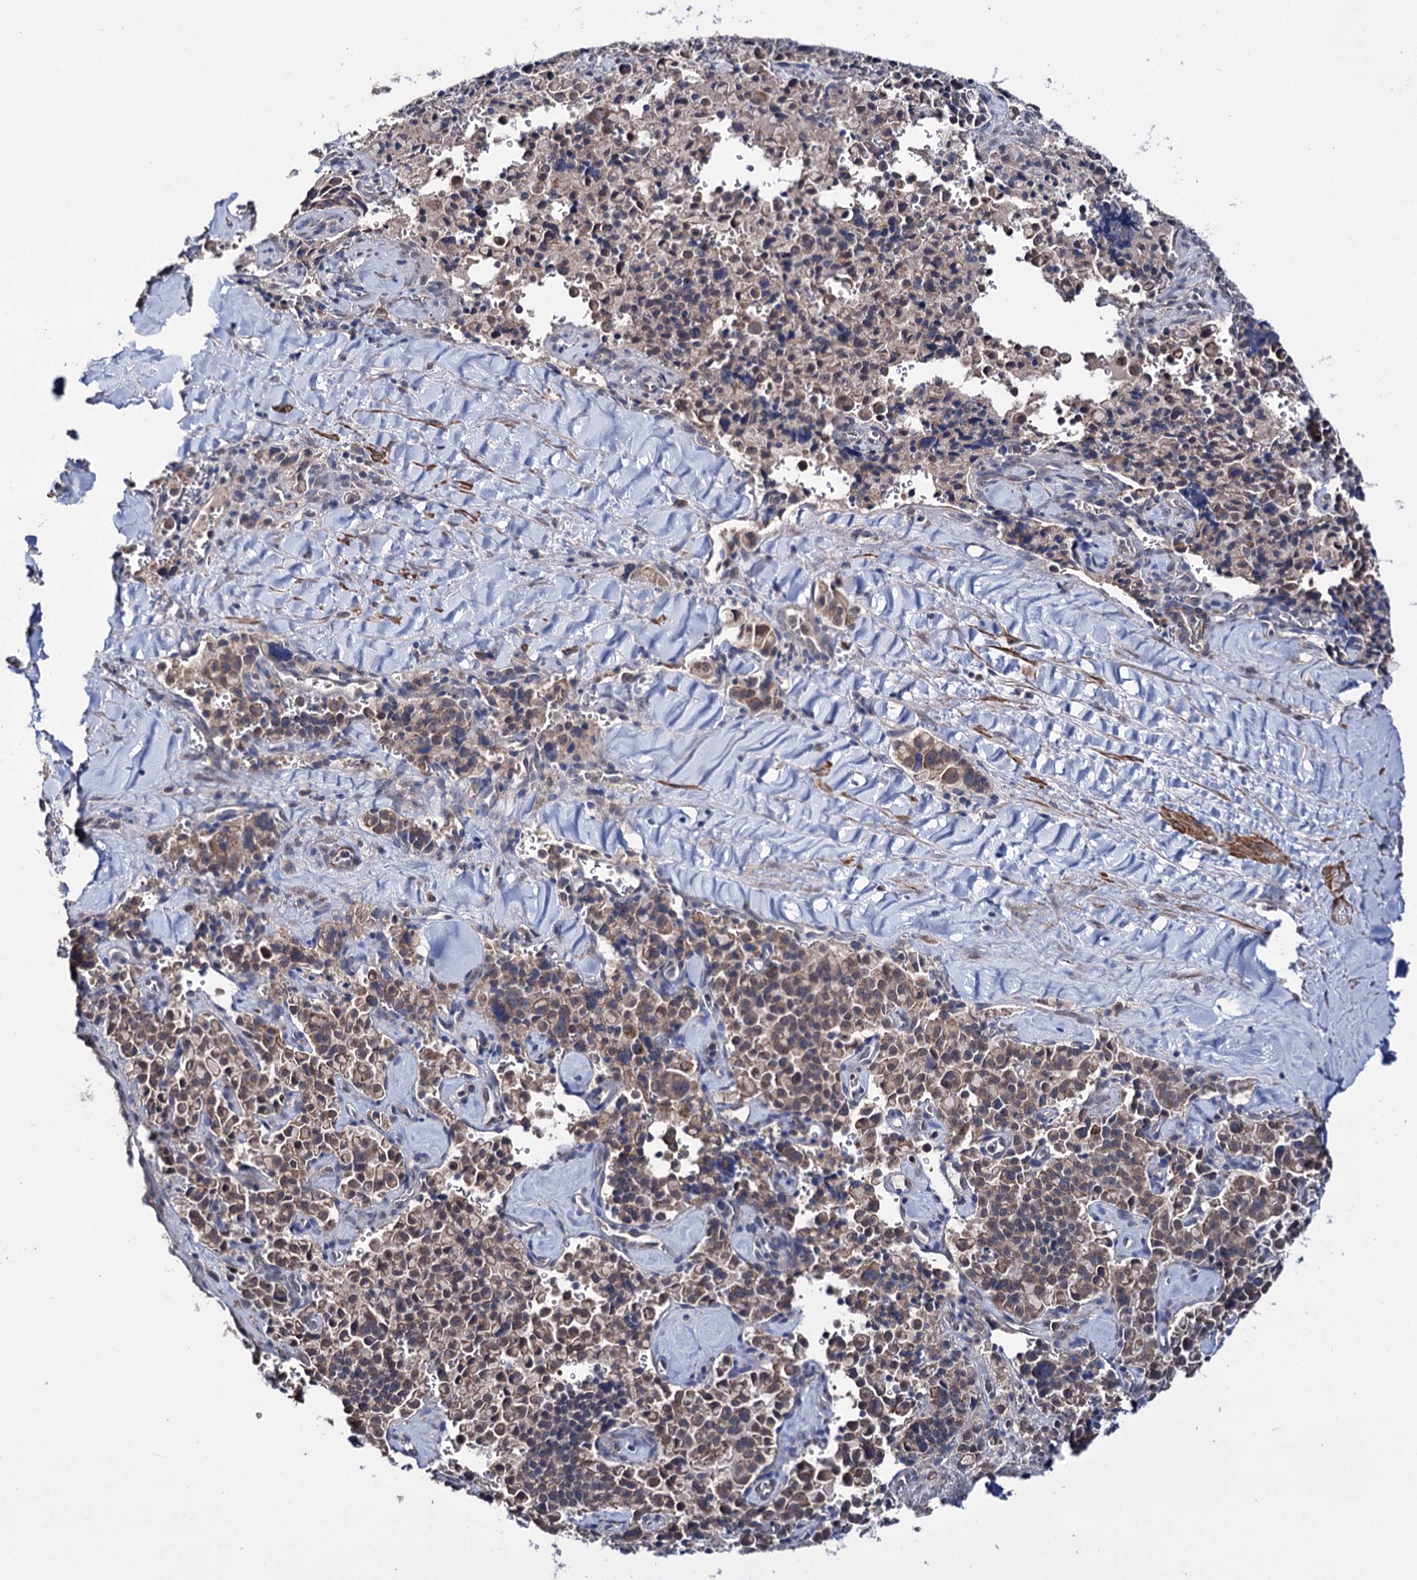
{"staining": {"intensity": "moderate", "quantity": ">75%", "location": "cytoplasmic/membranous"}, "tissue": "pancreatic cancer", "cell_type": "Tumor cells", "image_type": "cancer", "snomed": [{"axis": "morphology", "description": "Adenocarcinoma, NOS"}, {"axis": "topography", "description": "Pancreas"}], "caption": "Moderate cytoplasmic/membranous positivity for a protein is present in approximately >75% of tumor cells of pancreatic cancer (adenocarcinoma) using immunohistochemistry.", "gene": "CLPB", "patient": {"sex": "male", "age": 65}}